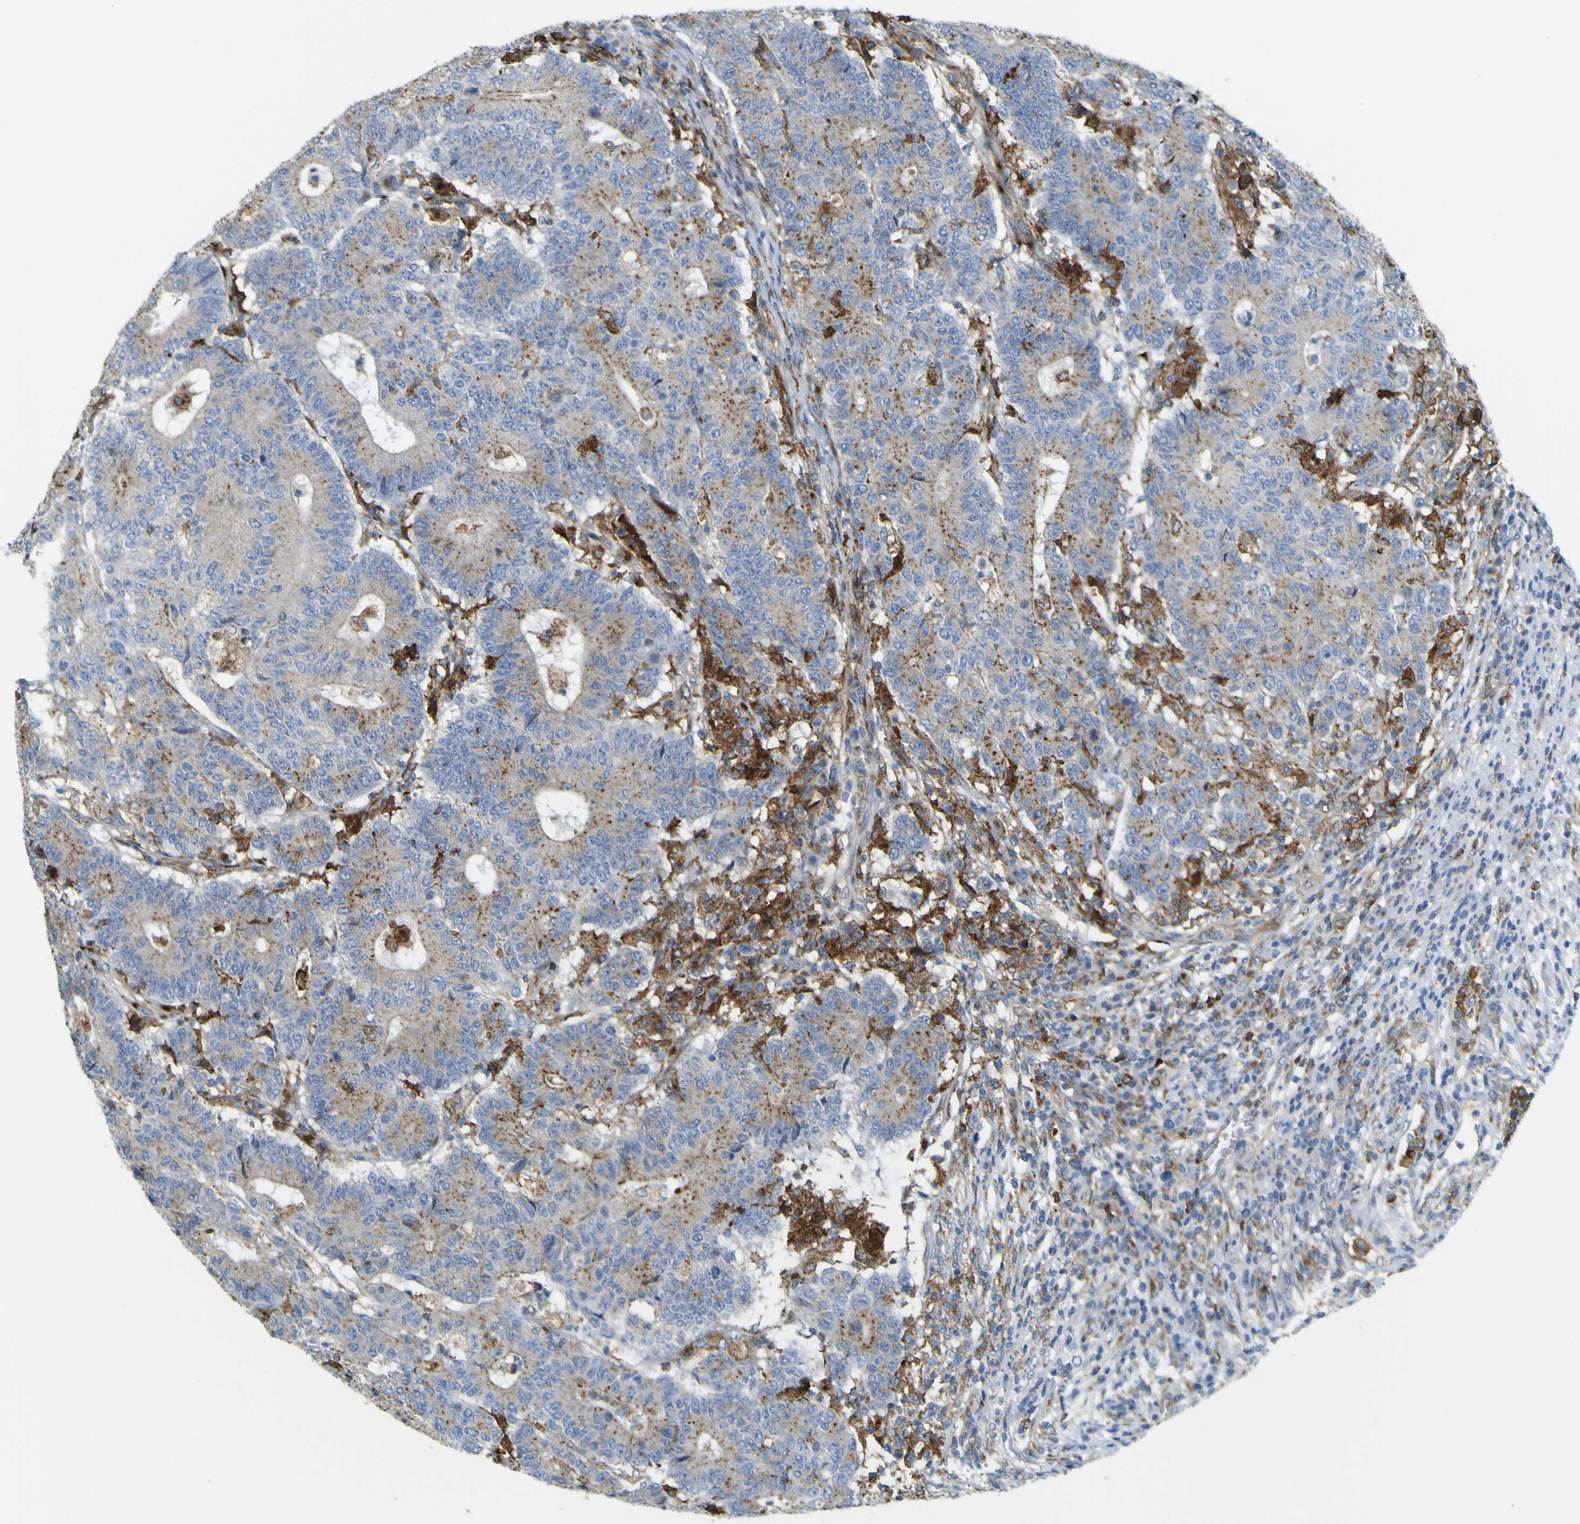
{"staining": {"intensity": "moderate", "quantity": "25%-75%", "location": "cytoplasmic/membranous"}, "tissue": "colorectal cancer", "cell_type": "Tumor cells", "image_type": "cancer", "snomed": [{"axis": "morphology", "description": "Normal tissue, NOS"}, {"axis": "morphology", "description": "Adenocarcinoma, NOS"}, {"axis": "topography", "description": "Colon"}], "caption": "Tumor cells exhibit medium levels of moderate cytoplasmic/membranous positivity in approximately 25%-75% of cells in human colorectal cancer (adenocarcinoma).", "gene": "IGF2R", "patient": {"sex": "female", "age": 75}}